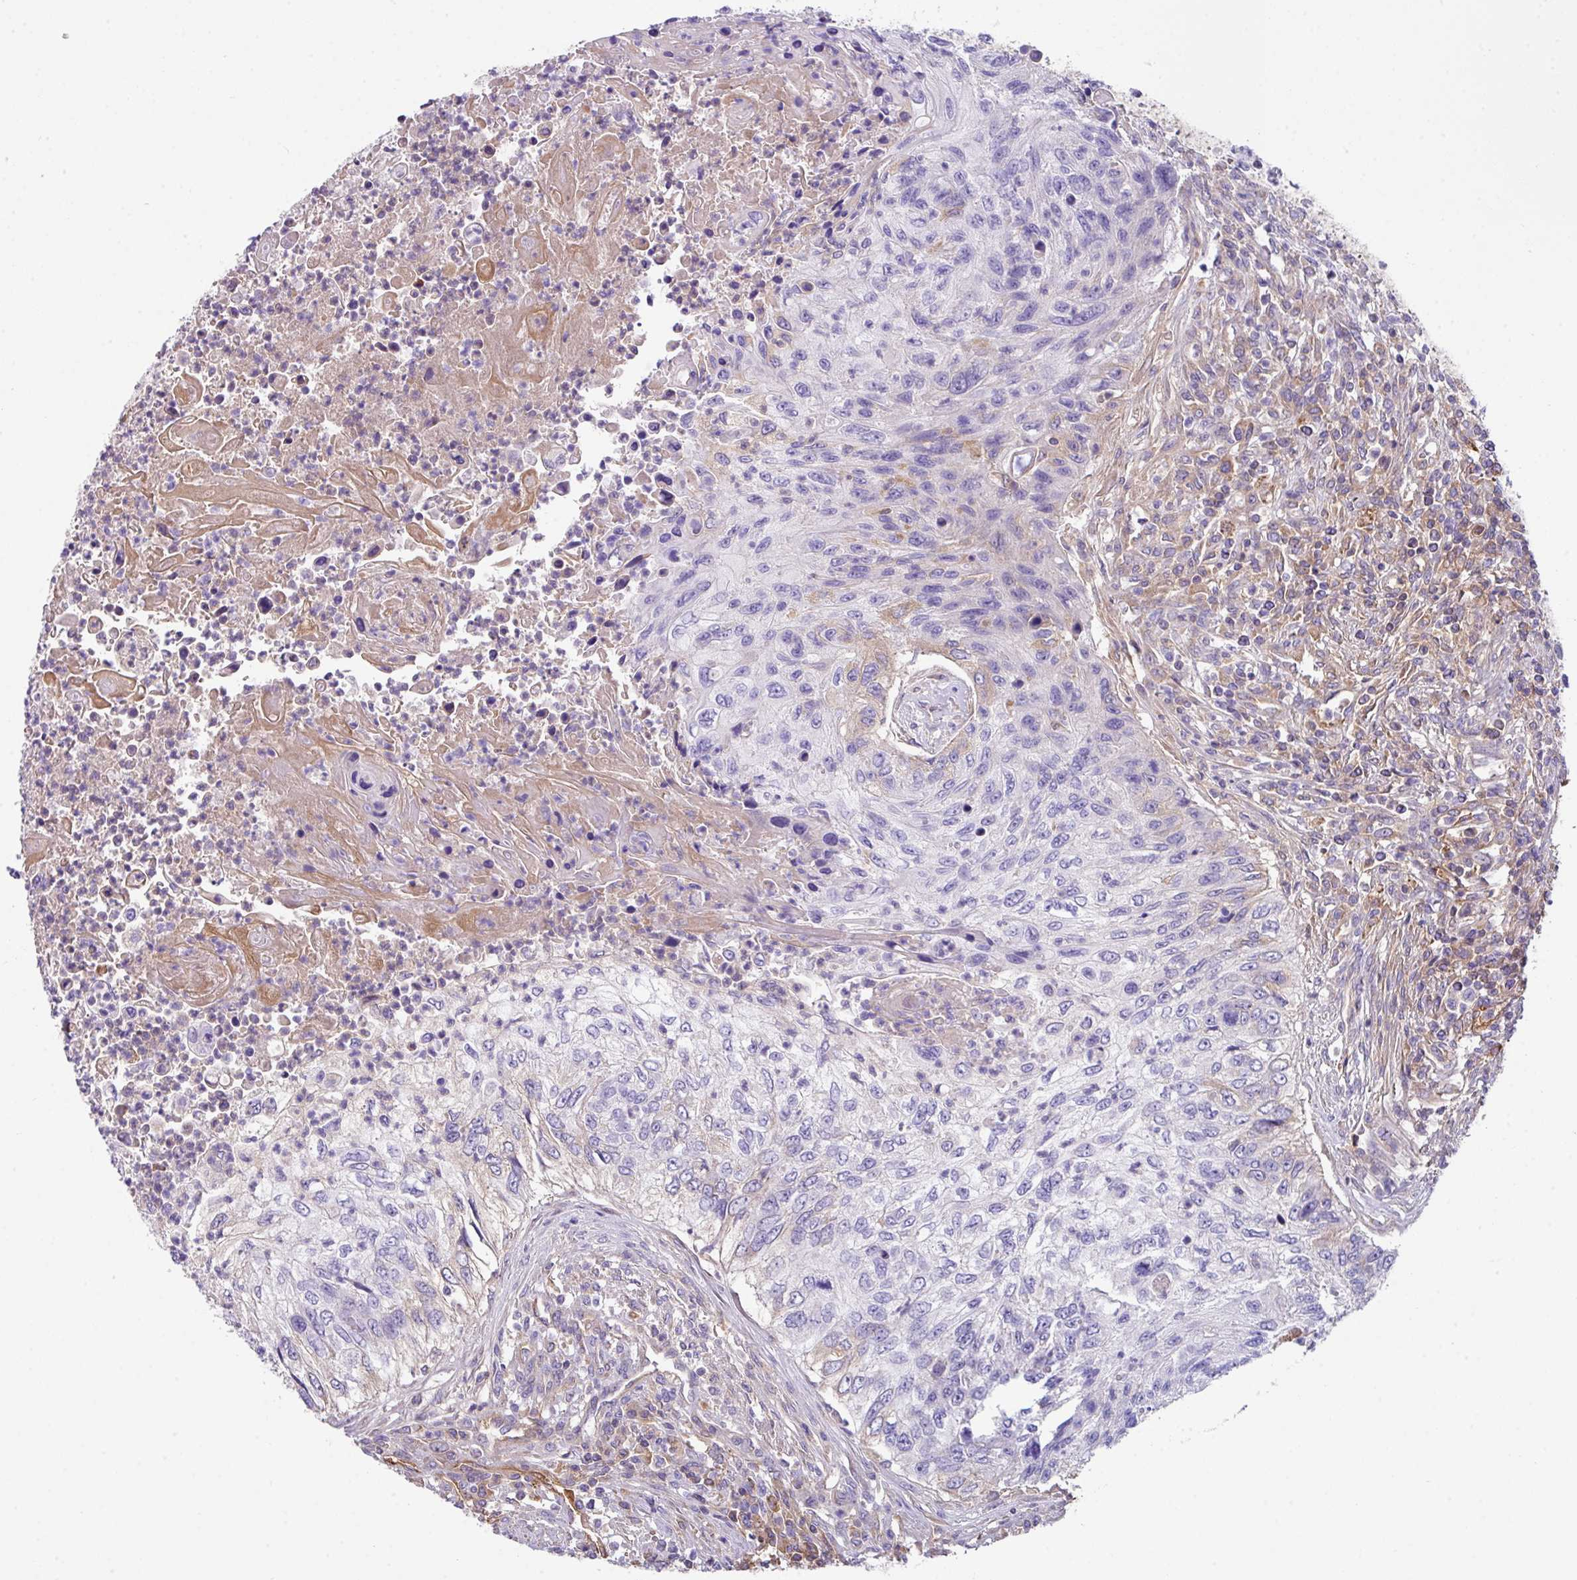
{"staining": {"intensity": "negative", "quantity": "none", "location": "none"}, "tissue": "urothelial cancer", "cell_type": "Tumor cells", "image_type": "cancer", "snomed": [{"axis": "morphology", "description": "Urothelial carcinoma, High grade"}, {"axis": "topography", "description": "Urinary bladder"}], "caption": "Tumor cells are negative for protein expression in human urothelial cancer.", "gene": "DNAL1", "patient": {"sex": "female", "age": 60}}